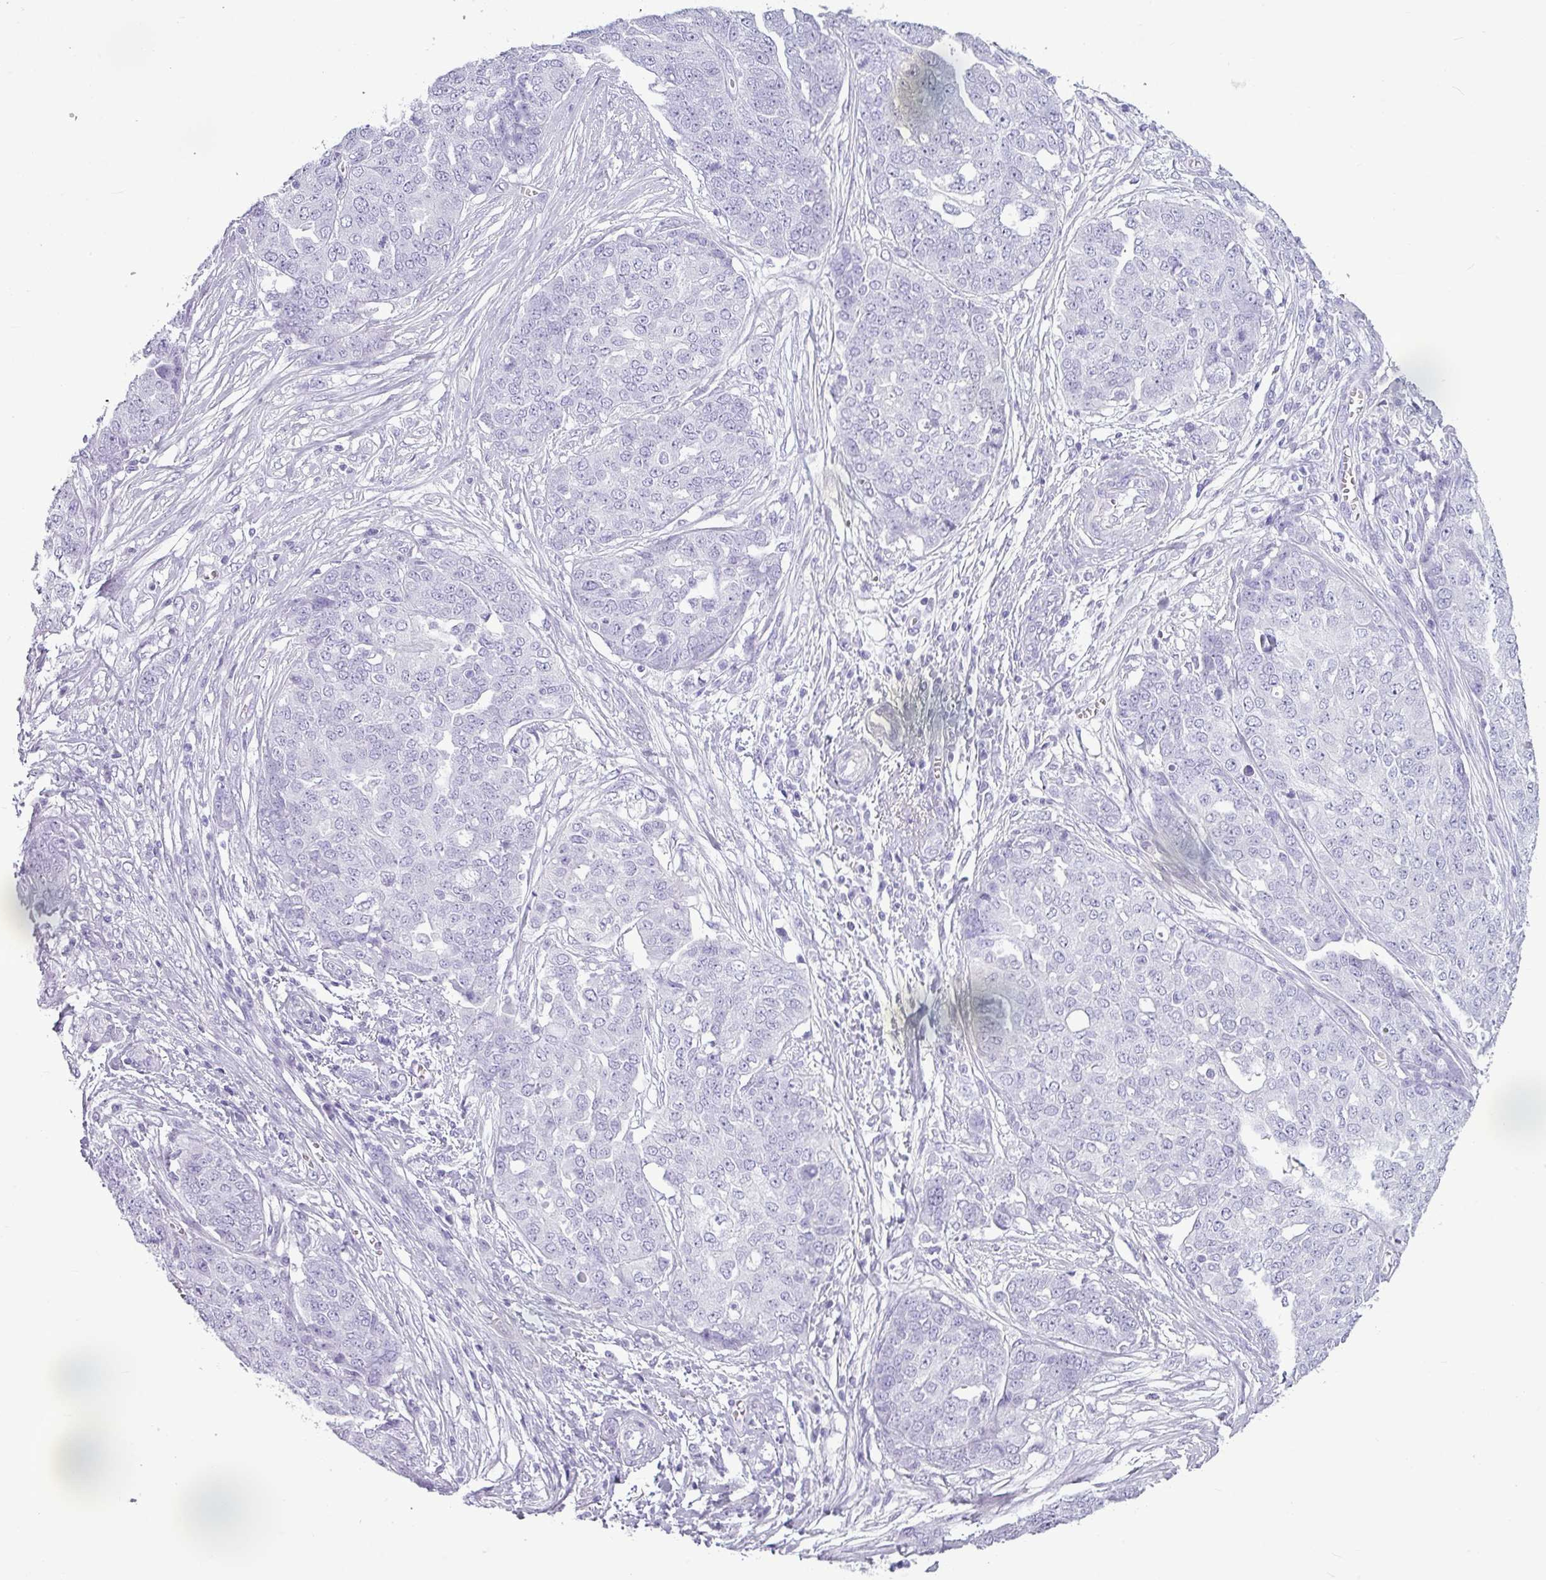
{"staining": {"intensity": "negative", "quantity": "none", "location": "none"}, "tissue": "ovarian cancer", "cell_type": "Tumor cells", "image_type": "cancer", "snomed": [{"axis": "morphology", "description": "Cystadenocarcinoma, serous, NOS"}, {"axis": "topography", "description": "Soft tissue"}, {"axis": "topography", "description": "Ovary"}], "caption": "A high-resolution image shows immunohistochemistry (IHC) staining of ovarian cancer (serous cystadenocarcinoma), which shows no significant positivity in tumor cells.", "gene": "AMY1B", "patient": {"sex": "female", "age": 57}}